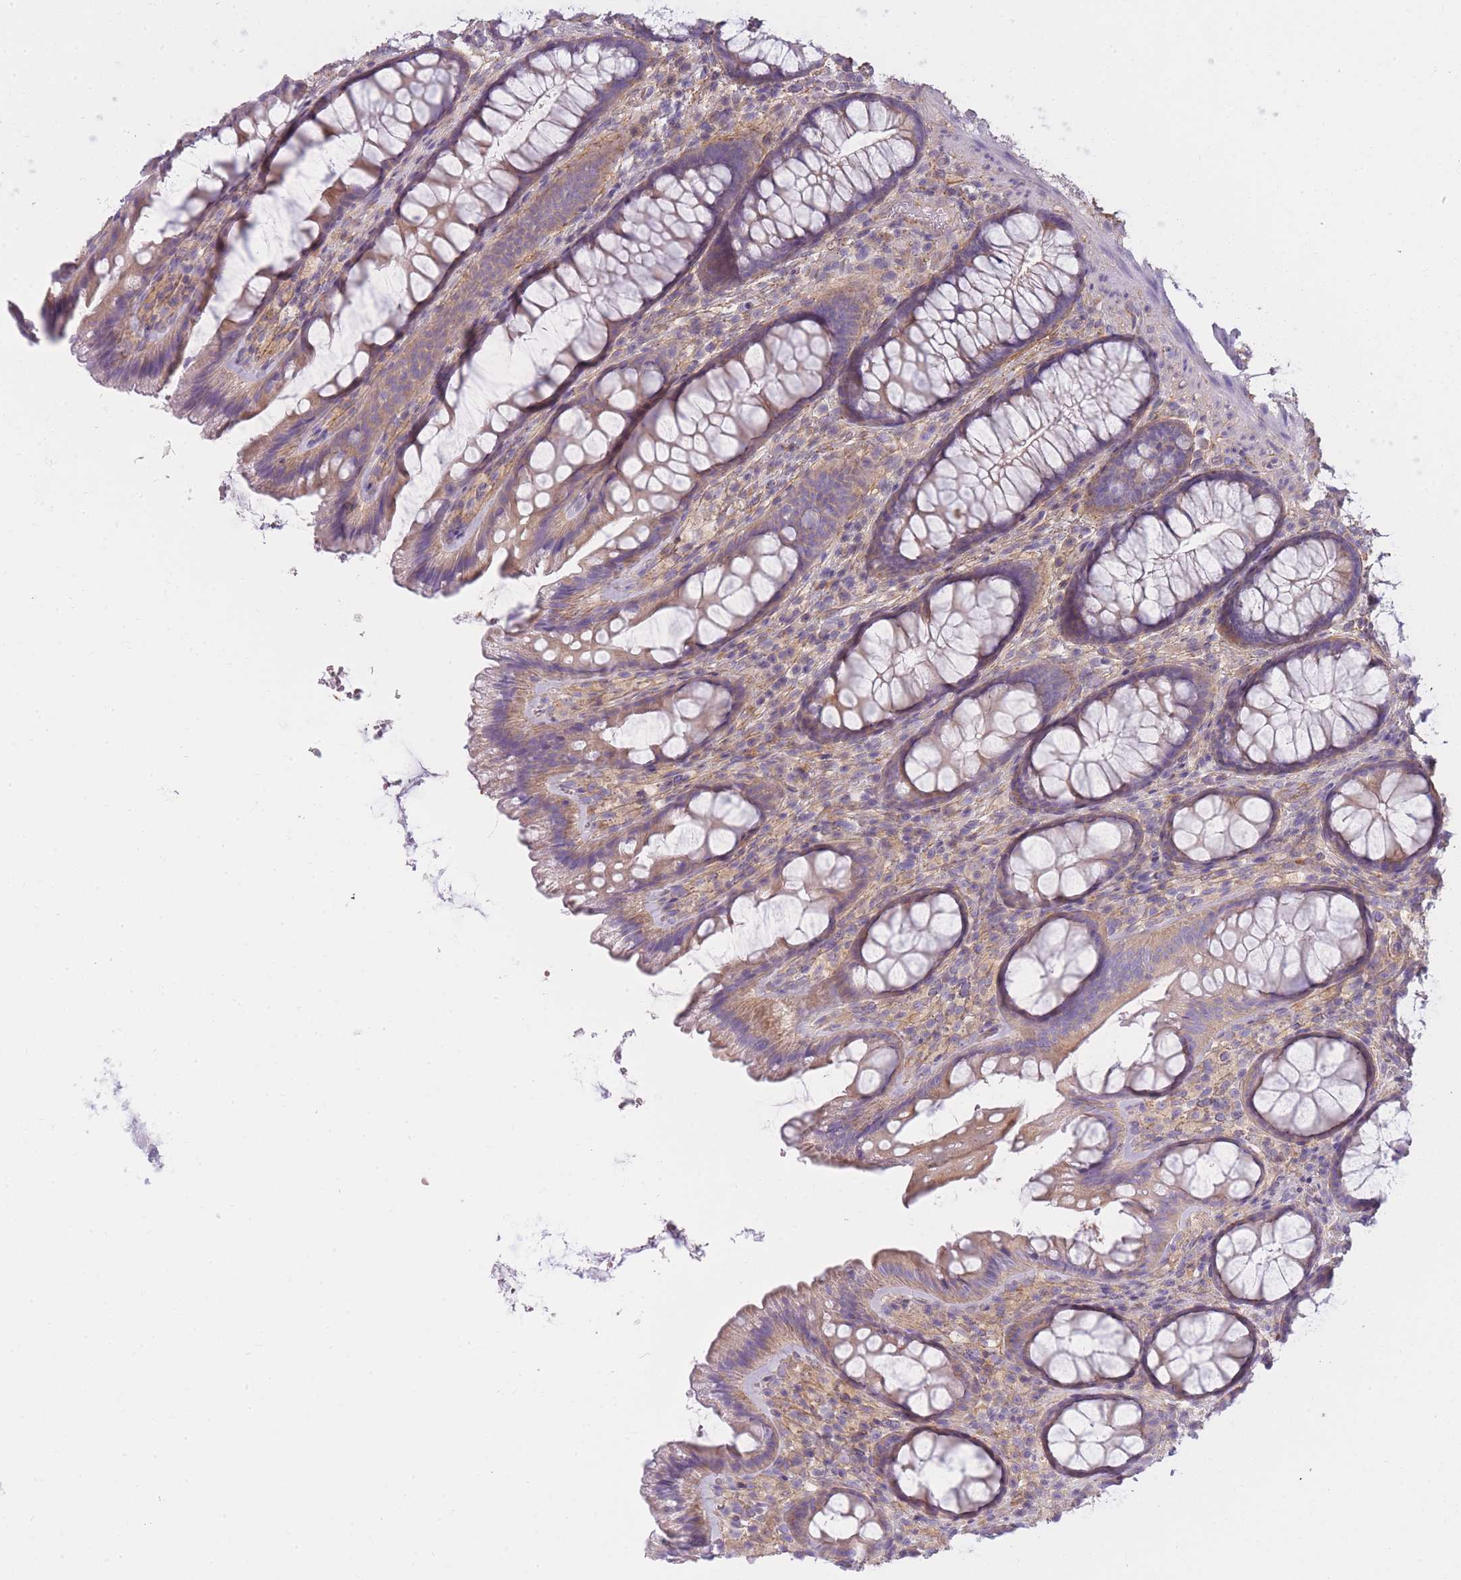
{"staining": {"intensity": "weak", "quantity": "25%-75%", "location": "cytoplasmic/membranous"}, "tissue": "colon", "cell_type": "Glandular cells", "image_type": "normal", "snomed": [{"axis": "morphology", "description": "Normal tissue, NOS"}, {"axis": "topography", "description": "Colon"}], "caption": "The photomicrograph exhibits staining of normal colon, revealing weak cytoplasmic/membranous protein staining (brown color) within glandular cells.", "gene": "AP3M1", "patient": {"sex": "male", "age": 46}}